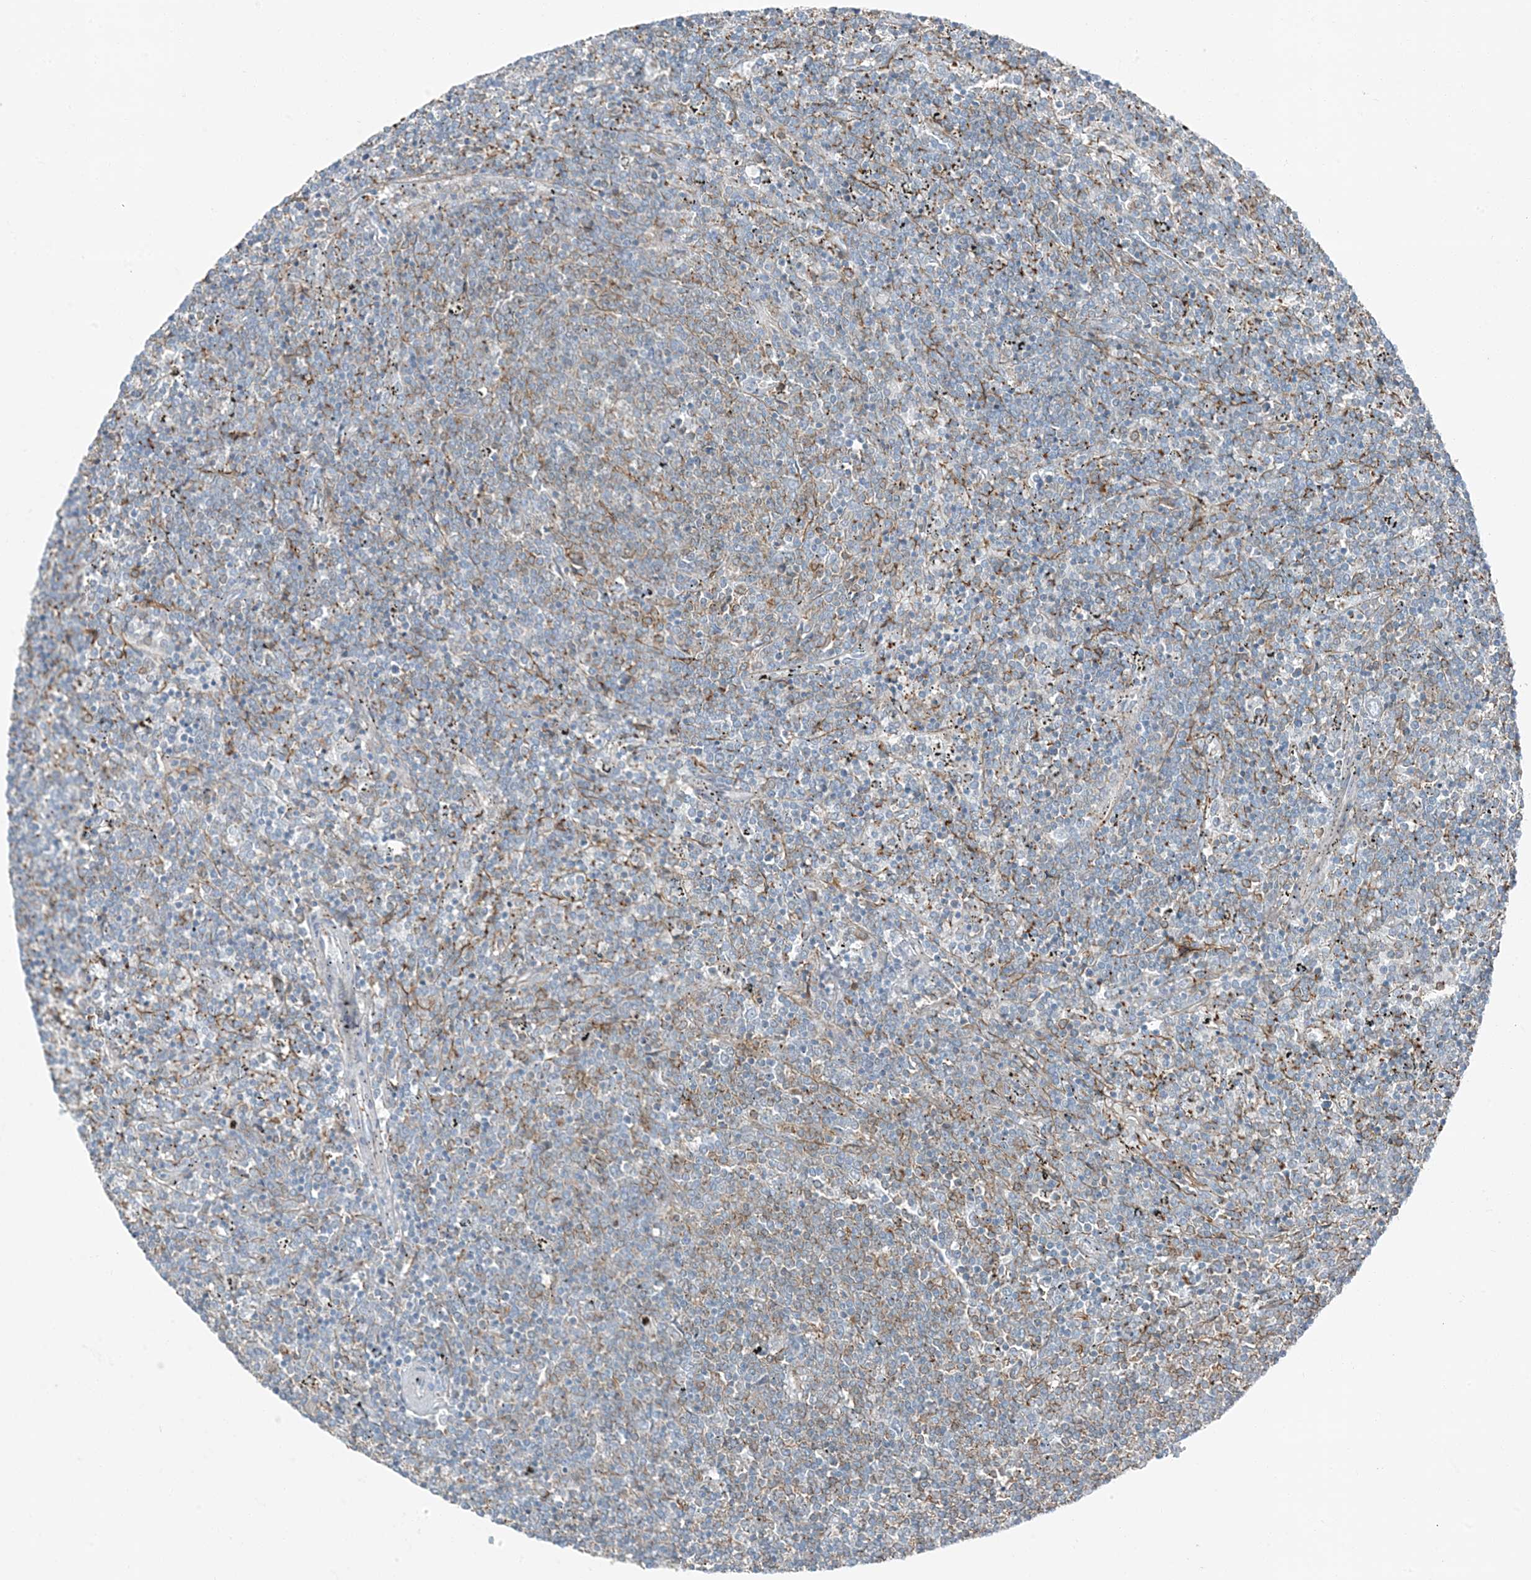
{"staining": {"intensity": "negative", "quantity": "none", "location": "none"}, "tissue": "lymphoma", "cell_type": "Tumor cells", "image_type": "cancer", "snomed": [{"axis": "morphology", "description": "Malignant lymphoma, non-Hodgkin's type, Low grade"}, {"axis": "topography", "description": "Spleen"}], "caption": "Lymphoma was stained to show a protein in brown. There is no significant staining in tumor cells.", "gene": "APOBEC3C", "patient": {"sex": "female", "age": 50}}